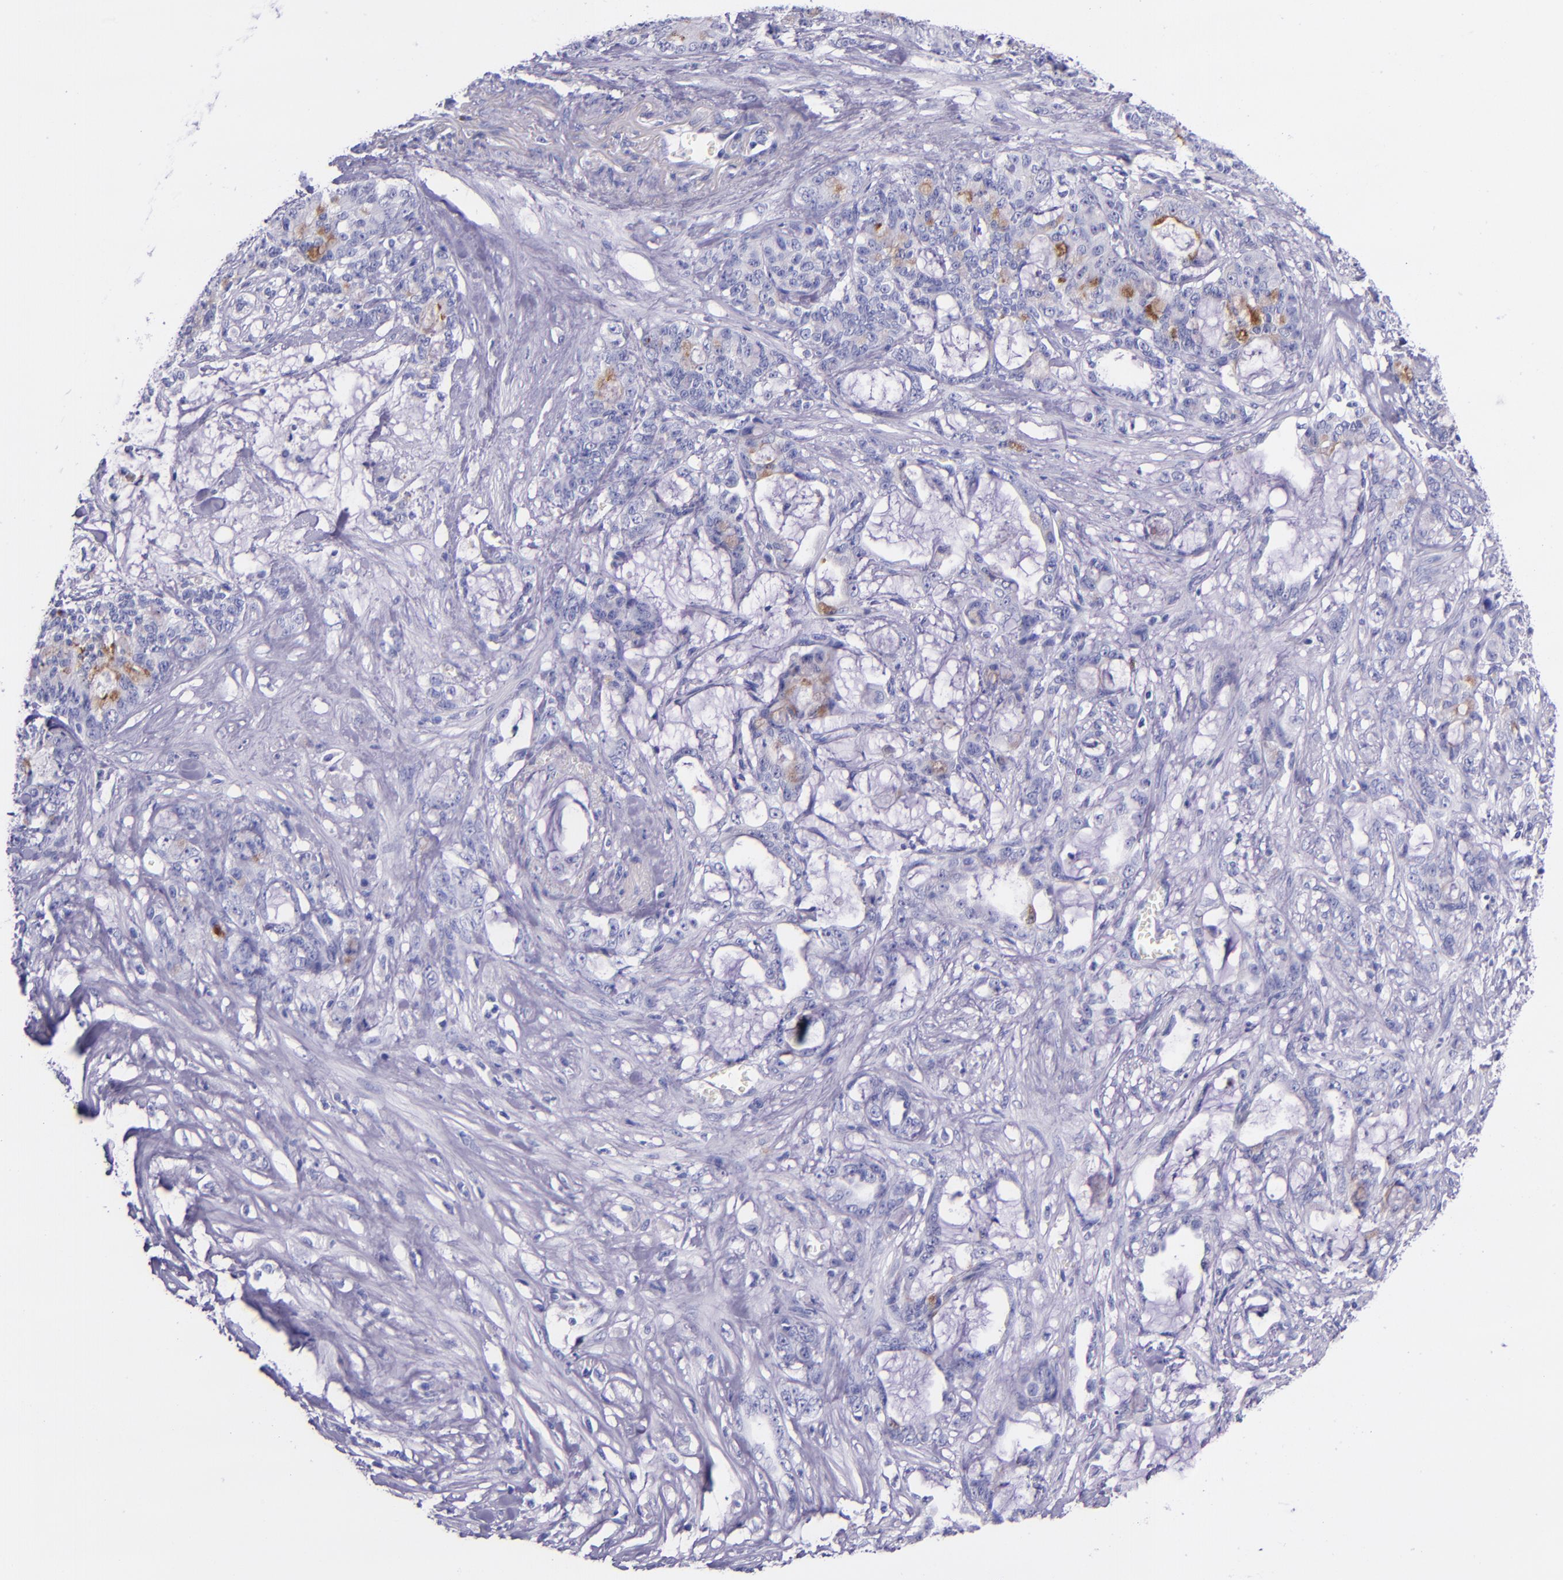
{"staining": {"intensity": "weak", "quantity": "<25%", "location": "cytoplasmic/membranous"}, "tissue": "pancreatic cancer", "cell_type": "Tumor cells", "image_type": "cancer", "snomed": [{"axis": "morphology", "description": "Adenocarcinoma, NOS"}, {"axis": "topography", "description": "Pancreas"}], "caption": "Immunohistochemistry (IHC) histopathology image of adenocarcinoma (pancreatic) stained for a protein (brown), which shows no staining in tumor cells. (DAB IHC, high magnification).", "gene": "SLPI", "patient": {"sex": "female", "age": 73}}